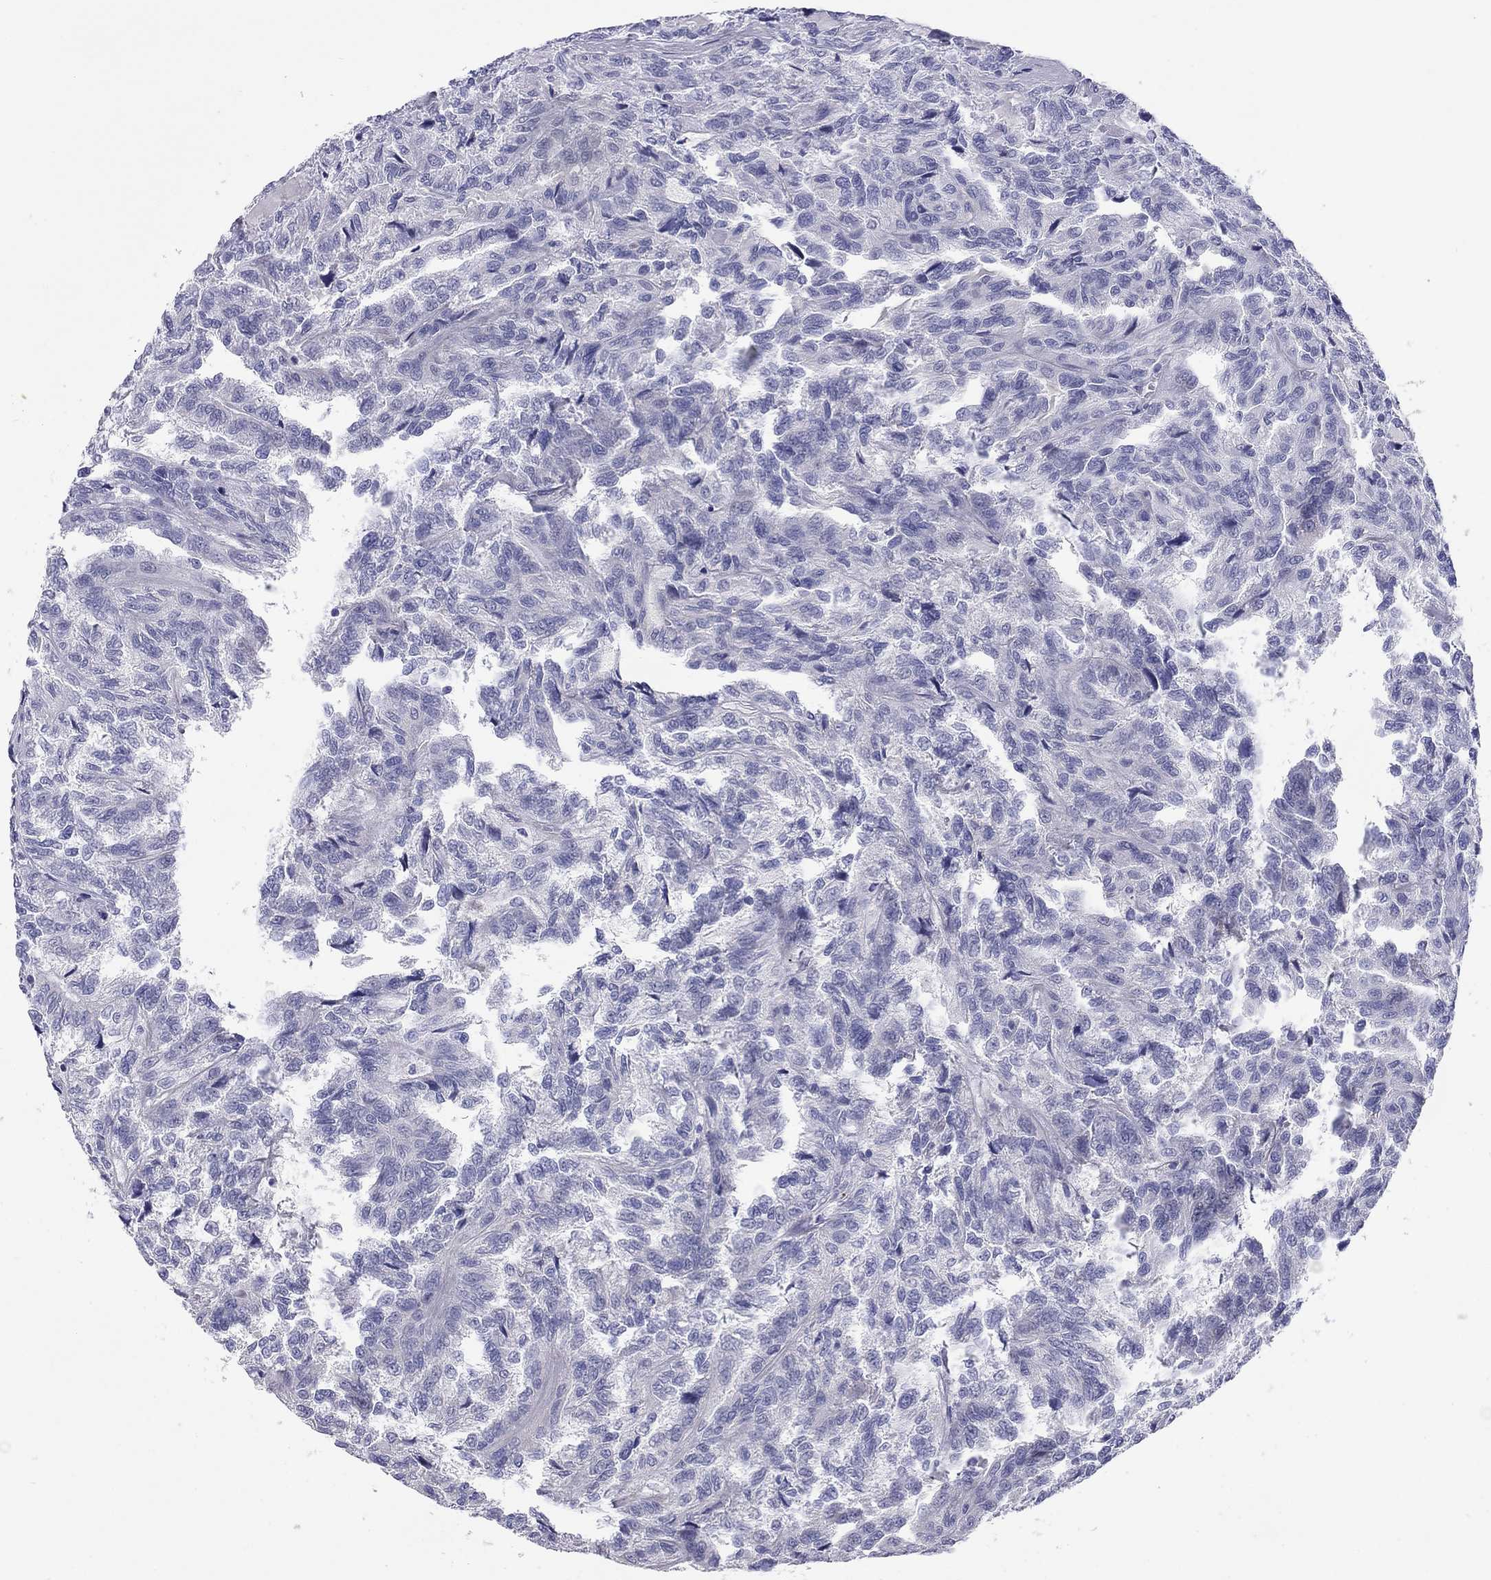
{"staining": {"intensity": "negative", "quantity": "none", "location": "none"}, "tissue": "renal cancer", "cell_type": "Tumor cells", "image_type": "cancer", "snomed": [{"axis": "morphology", "description": "Adenocarcinoma, NOS"}, {"axis": "topography", "description": "Kidney"}], "caption": "This is an immunohistochemistry (IHC) histopathology image of renal cancer (adenocarcinoma). There is no staining in tumor cells.", "gene": "CMYA5", "patient": {"sex": "male", "age": 79}}